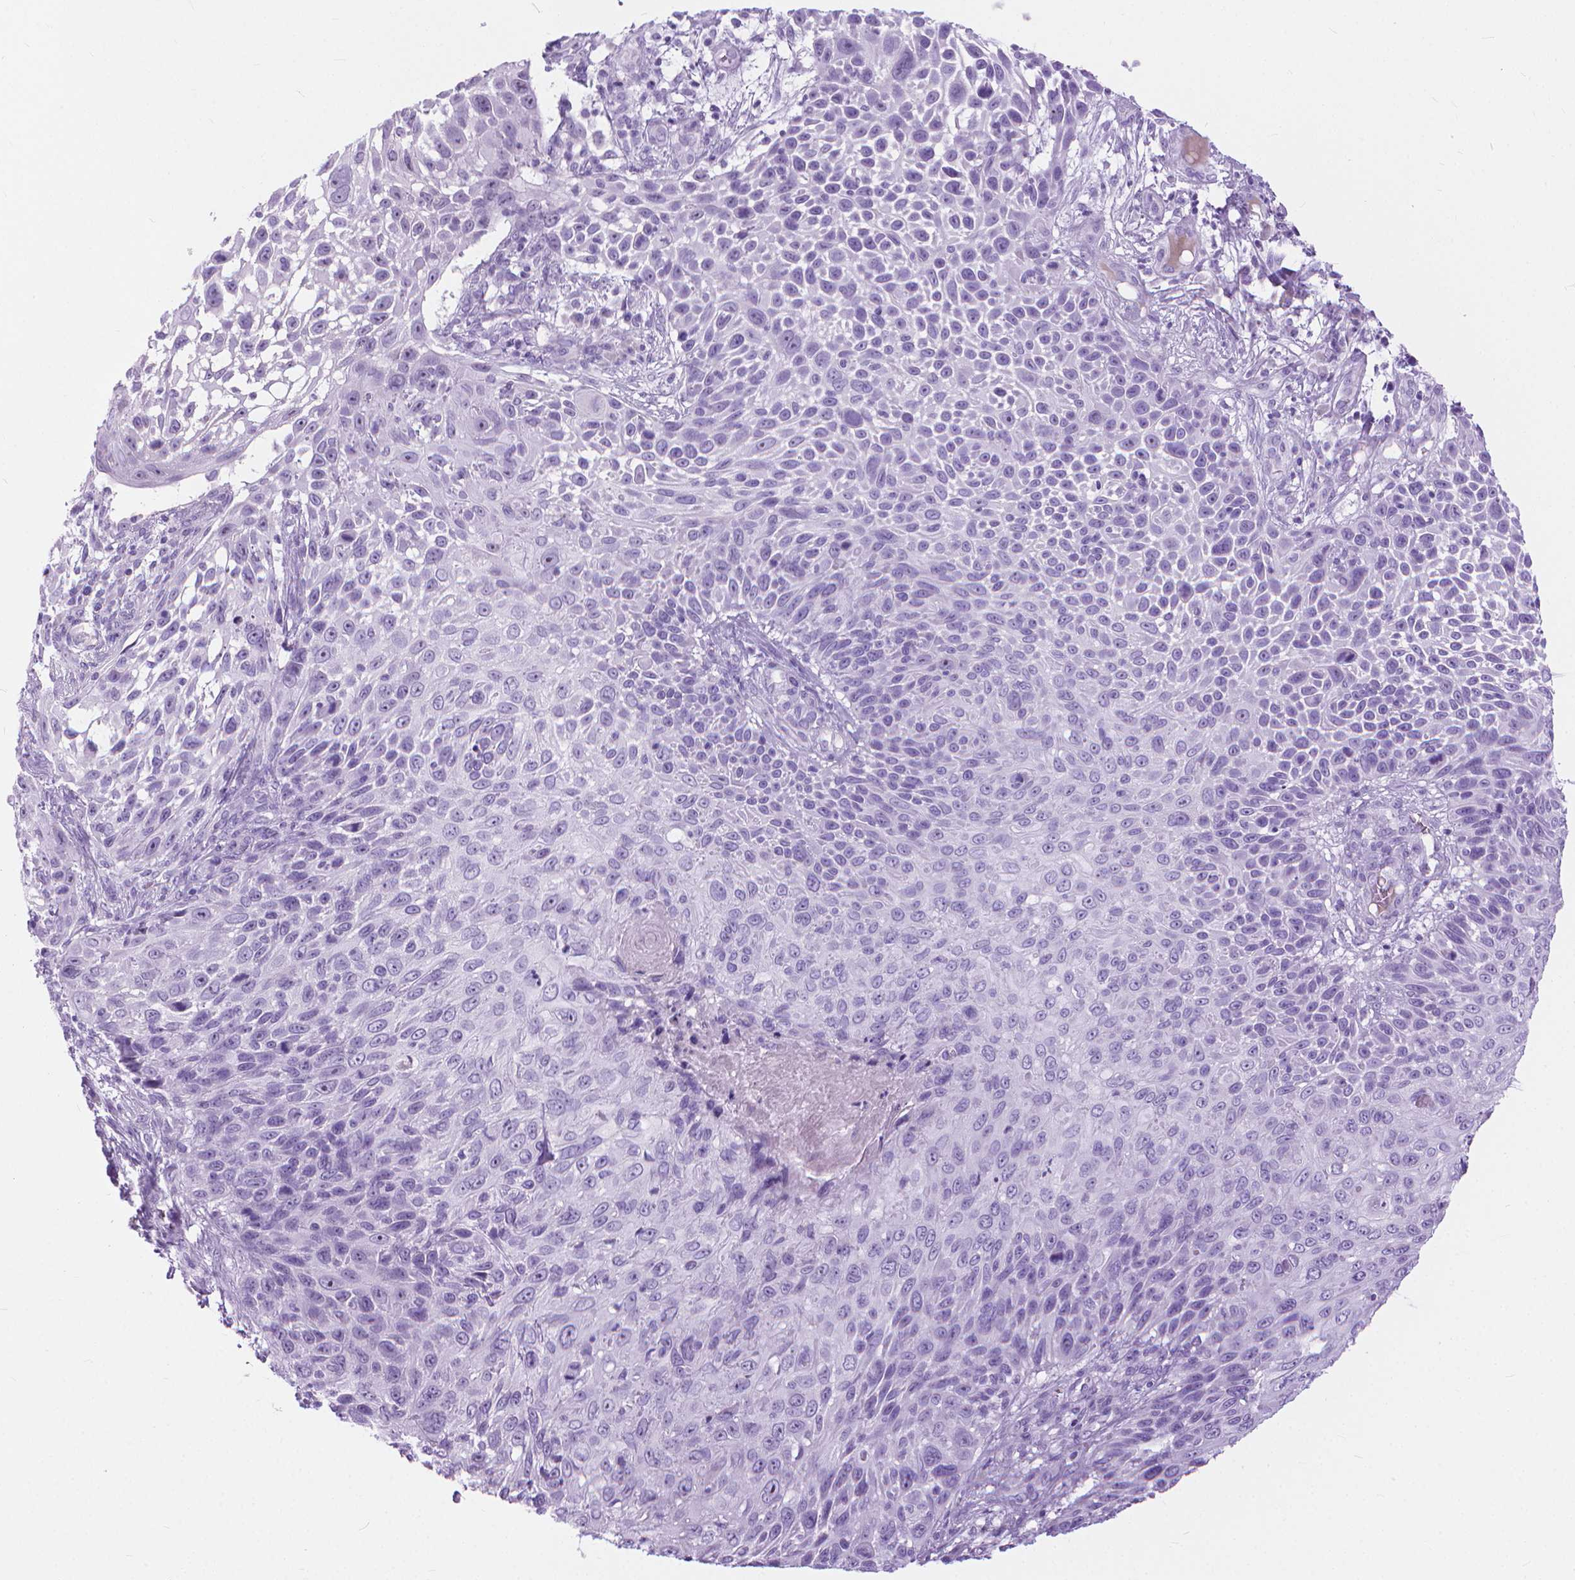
{"staining": {"intensity": "negative", "quantity": "none", "location": "none"}, "tissue": "skin cancer", "cell_type": "Tumor cells", "image_type": "cancer", "snomed": [{"axis": "morphology", "description": "Squamous cell carcinoma, NOS"}, {"axis": "topography", "description": "Skin"}], "caption": "Tumor cells are negative for protein expression in human skin squamous cell carcinoma.", "gene": "HTR2B", "patient": {"sex": "male", "age": 92}}